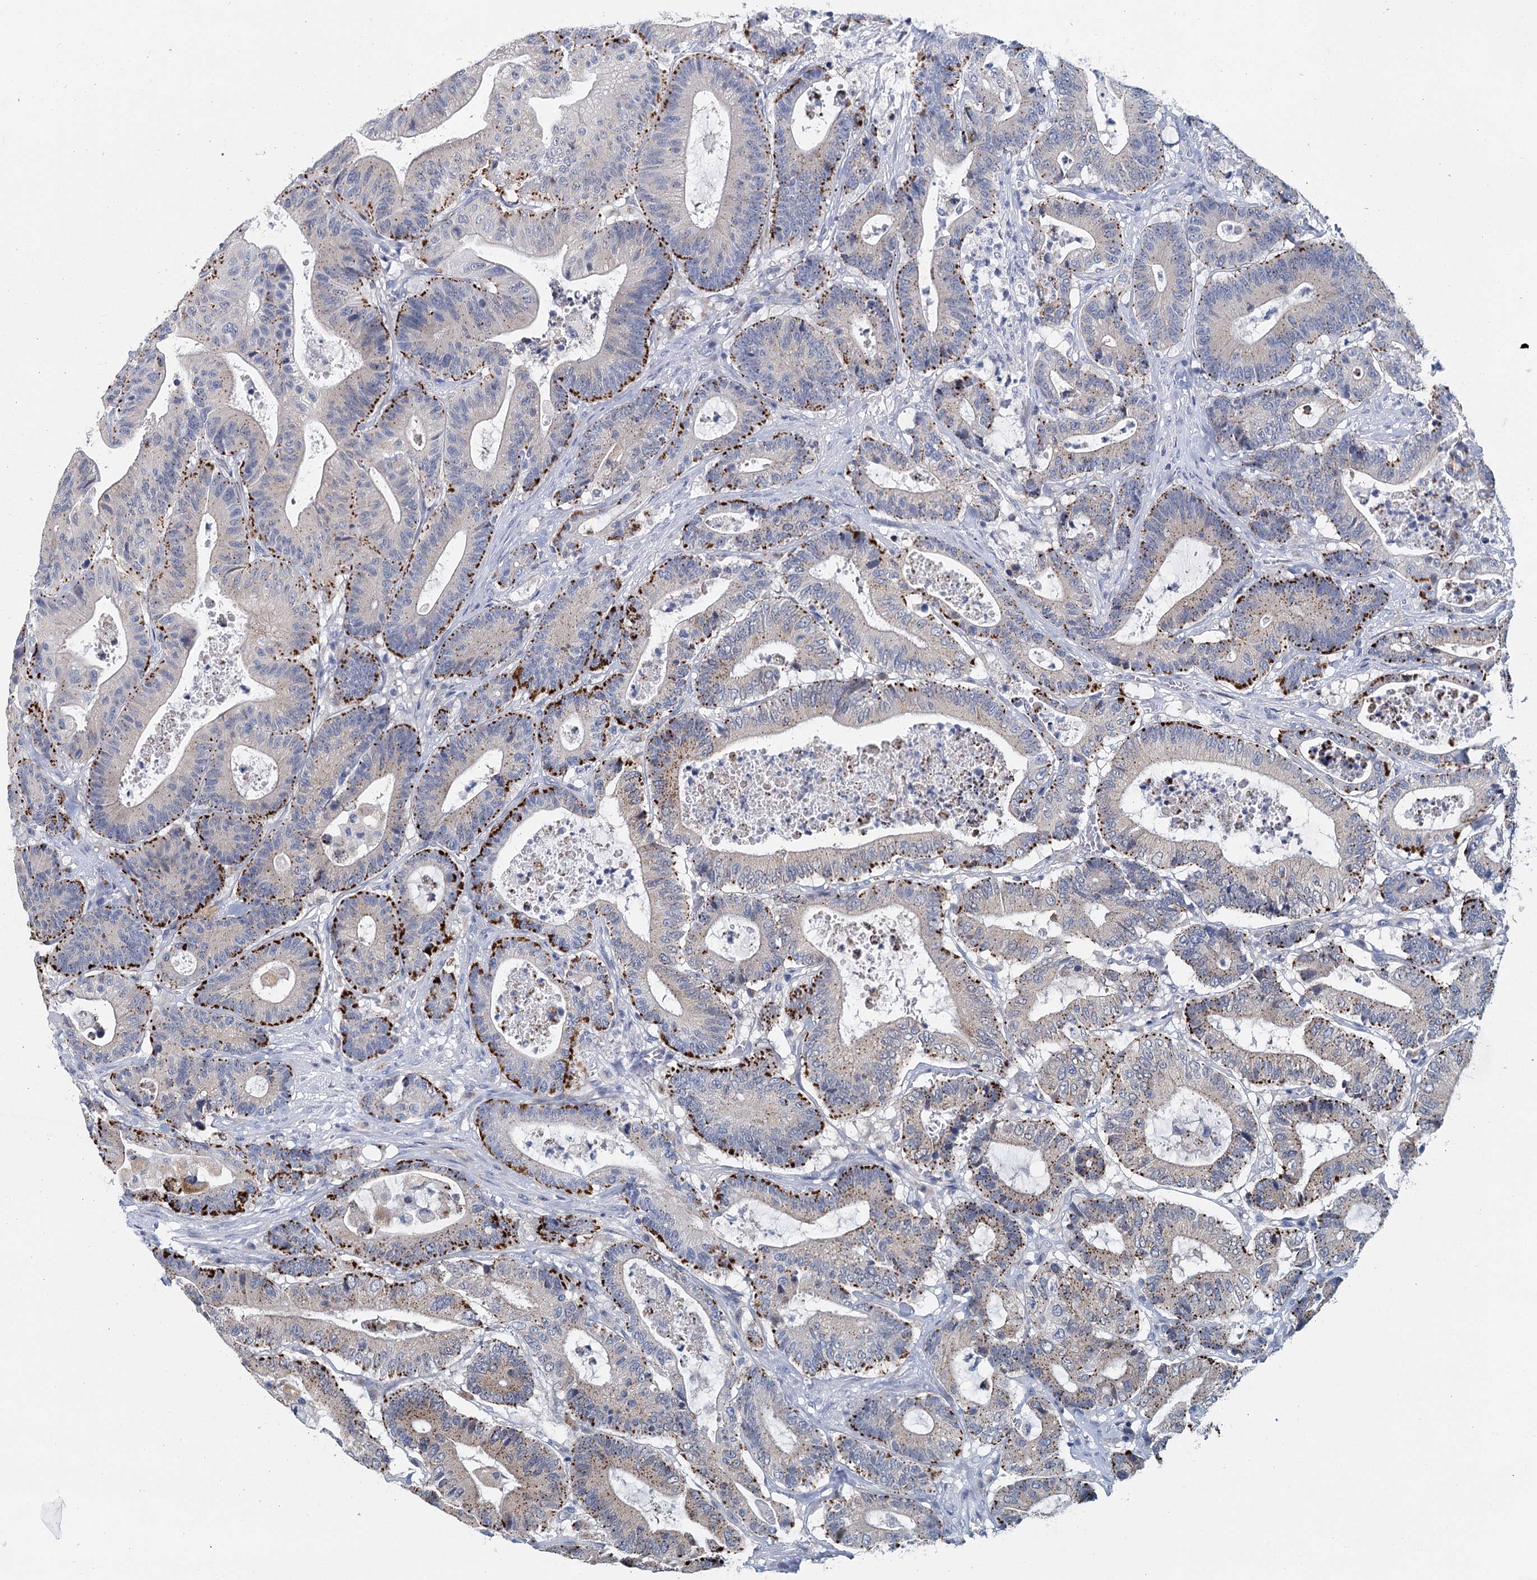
{"staining": {"intensity": "strong", "quantity": "25%-75%", "location": "cytoplasmic/membranous"}, "tissue": "colorectal cancer", "cell_type": "Tumor cells", "image_type": "cancer", "snomed": [{"axis": "morphology", "description": "Adenocarcinoma, NOS"}, {"axis": "topography", "description": "Colon"}], "caption": "A micrograph of colorectal cancer (adenocarcinoma) stained for a protein shows strong cytoplasmic/membranous brown staining in tumor cells.", "gene": "METTL7B", "patient": {"sex": "female", "age": 84}}